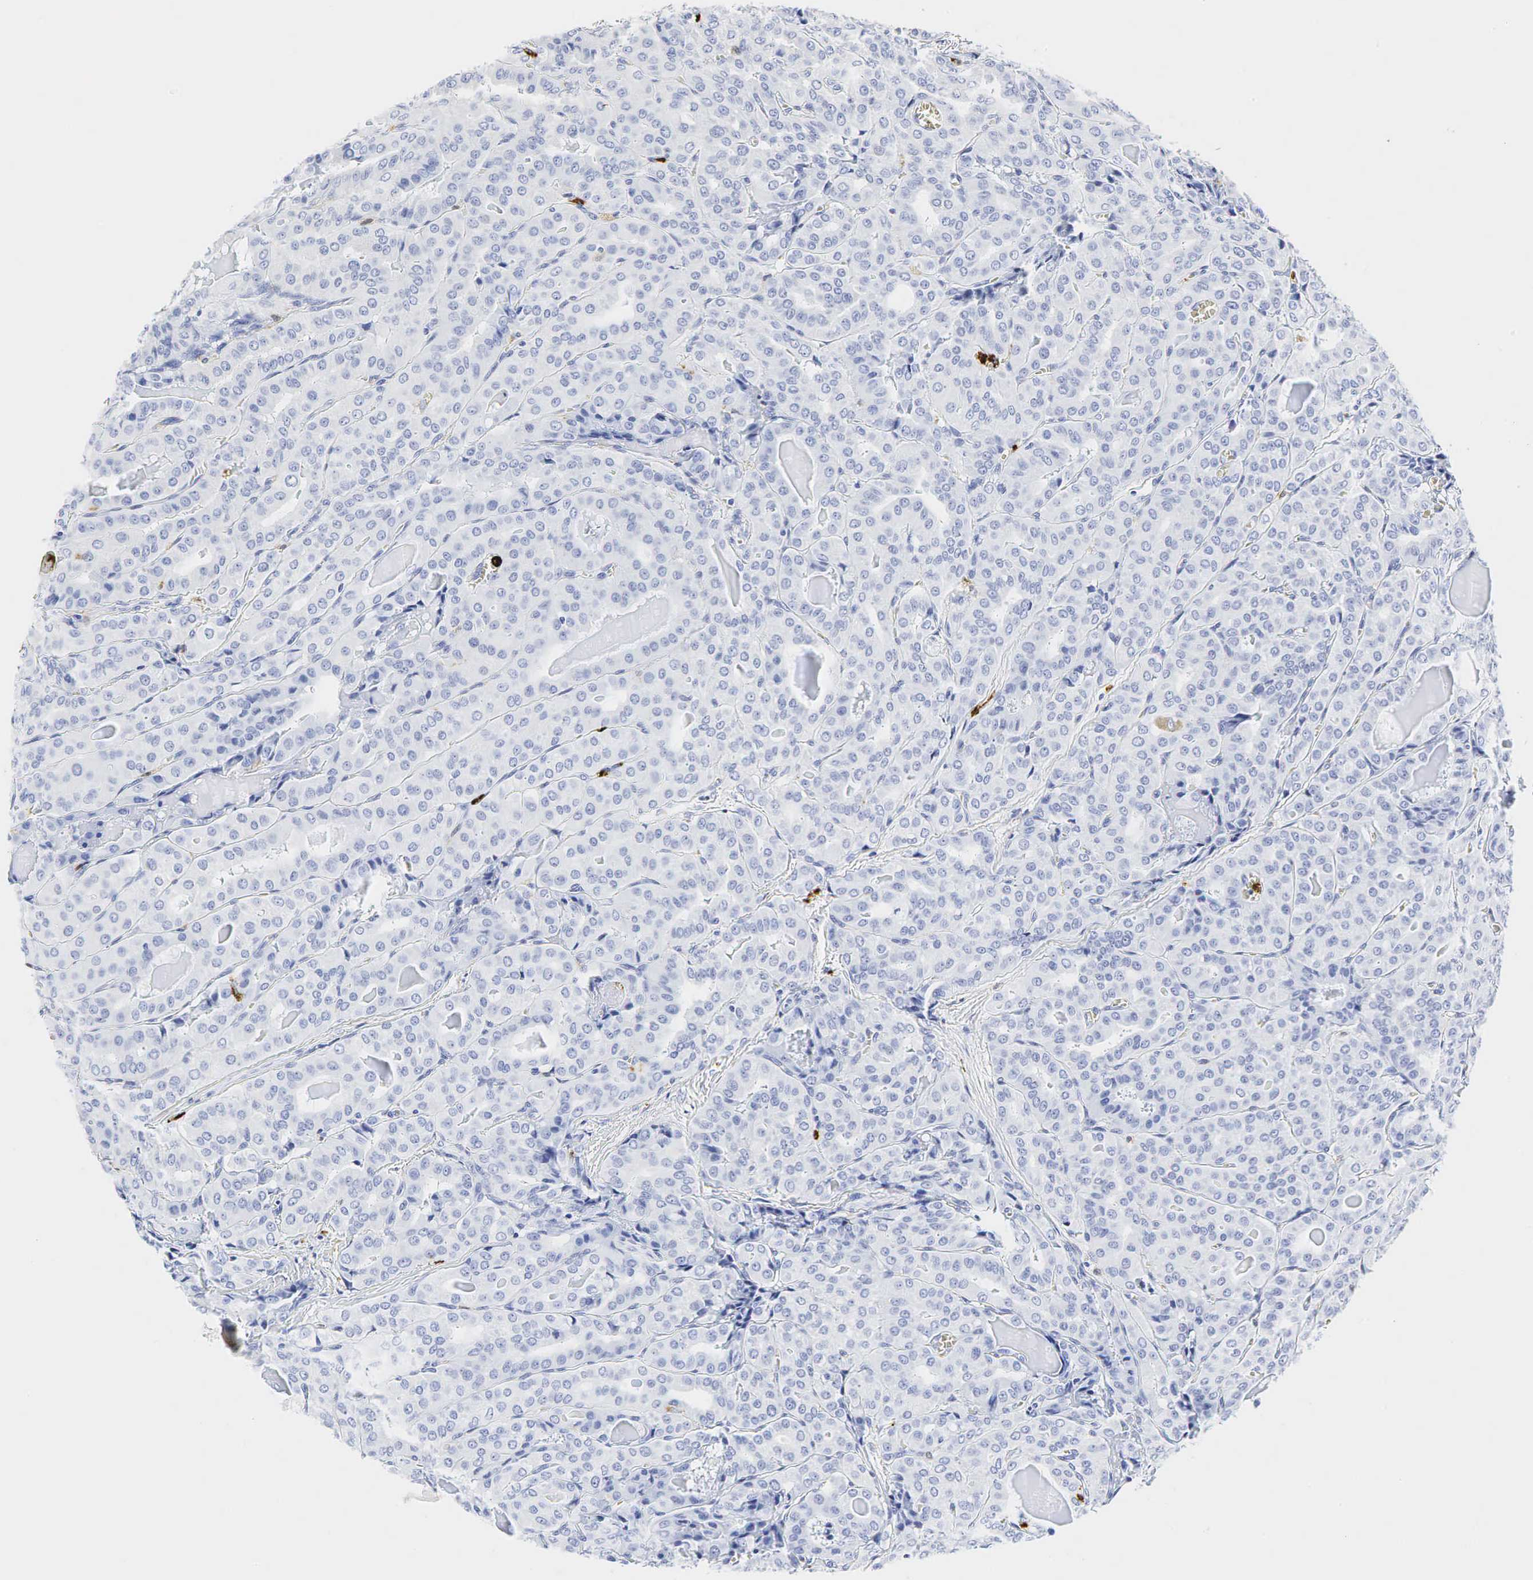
{"staining": {"intensity": "negative", "quantity": "none", "location": "none"}, "tissue": "thyroid cancer", "cell_type": "Tumor cells", "image_type": "cancer", "snomed": [{"axis": "morphology", "description": "Papillary adenocarcinoma, NOS"}, {"axis": "topography", "description": "Thyroid gland"}], "caption": "The micrograph displays no staining of tumor cells in thyroid papillary adenocarcinoma. Nuclei are stained in blue.", "gene": "LYZ", "patient": {"sex": "female", "age": 71}}